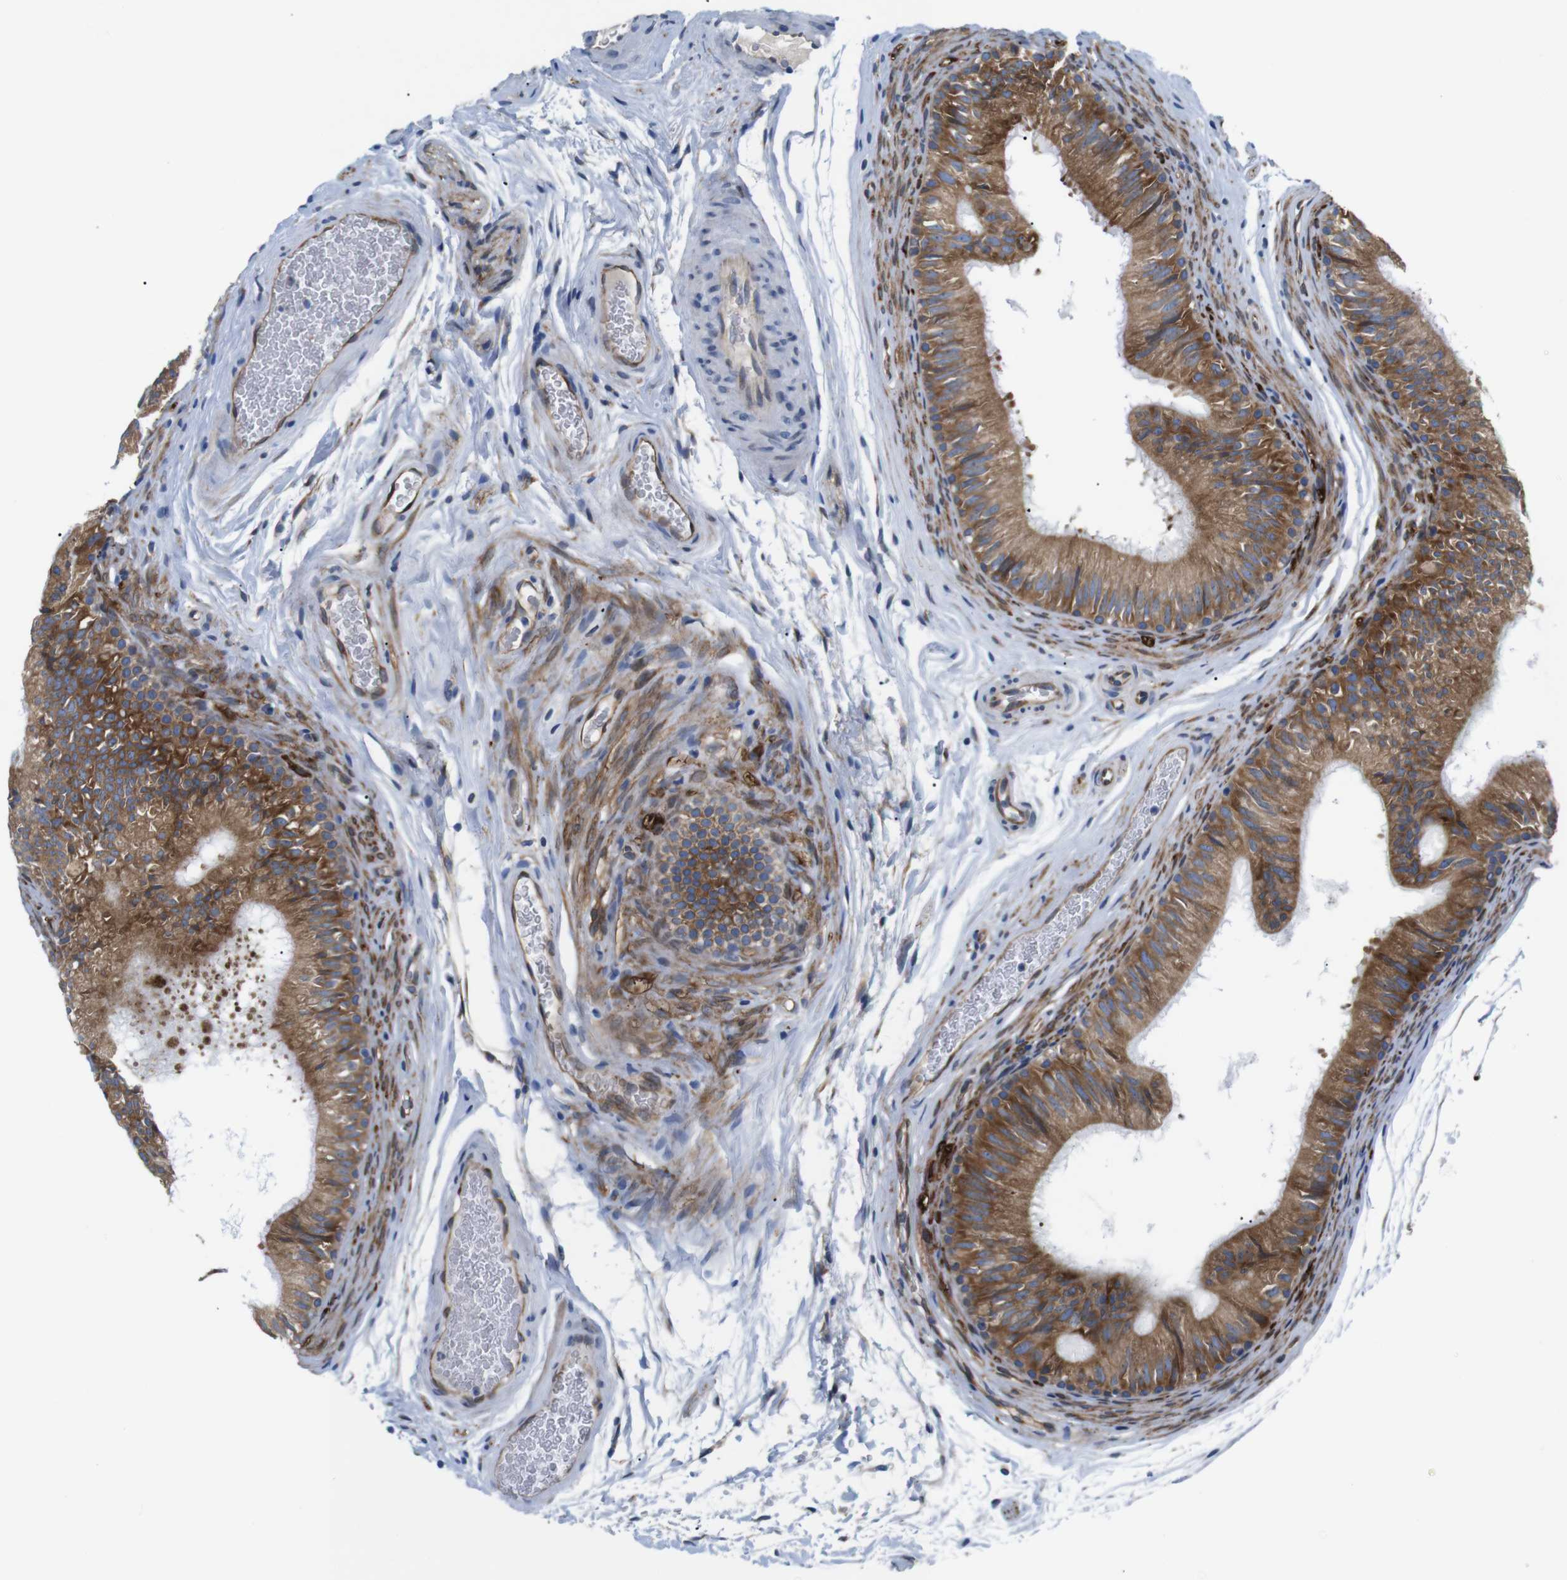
{"staining": {"intensity": "moderate", "quantity": ">75%", "location": "cytoplasmic/membranous"}, "tissue": "epididymis", "cell_type": "Glandular cells", "image_type": "normal", "snomed": [{"axis": "morphology", "description": "Normal tissue, NOS"}, {"axis": "topography", "description": "Epididymis"}], "caption": "The image displays staining of unremarkable epididymis, revealing moderate cytoplasmic/membranous protein positivity (brown color) within glandular cells. The staining was performed using DAB (3,3'-diaminobenzidine), with brown indicating positive protein expression. Nuclei are stained blue with hematoxylin.", "gene": "HACD3", "patient": {"sex": "male", "age": 36}}